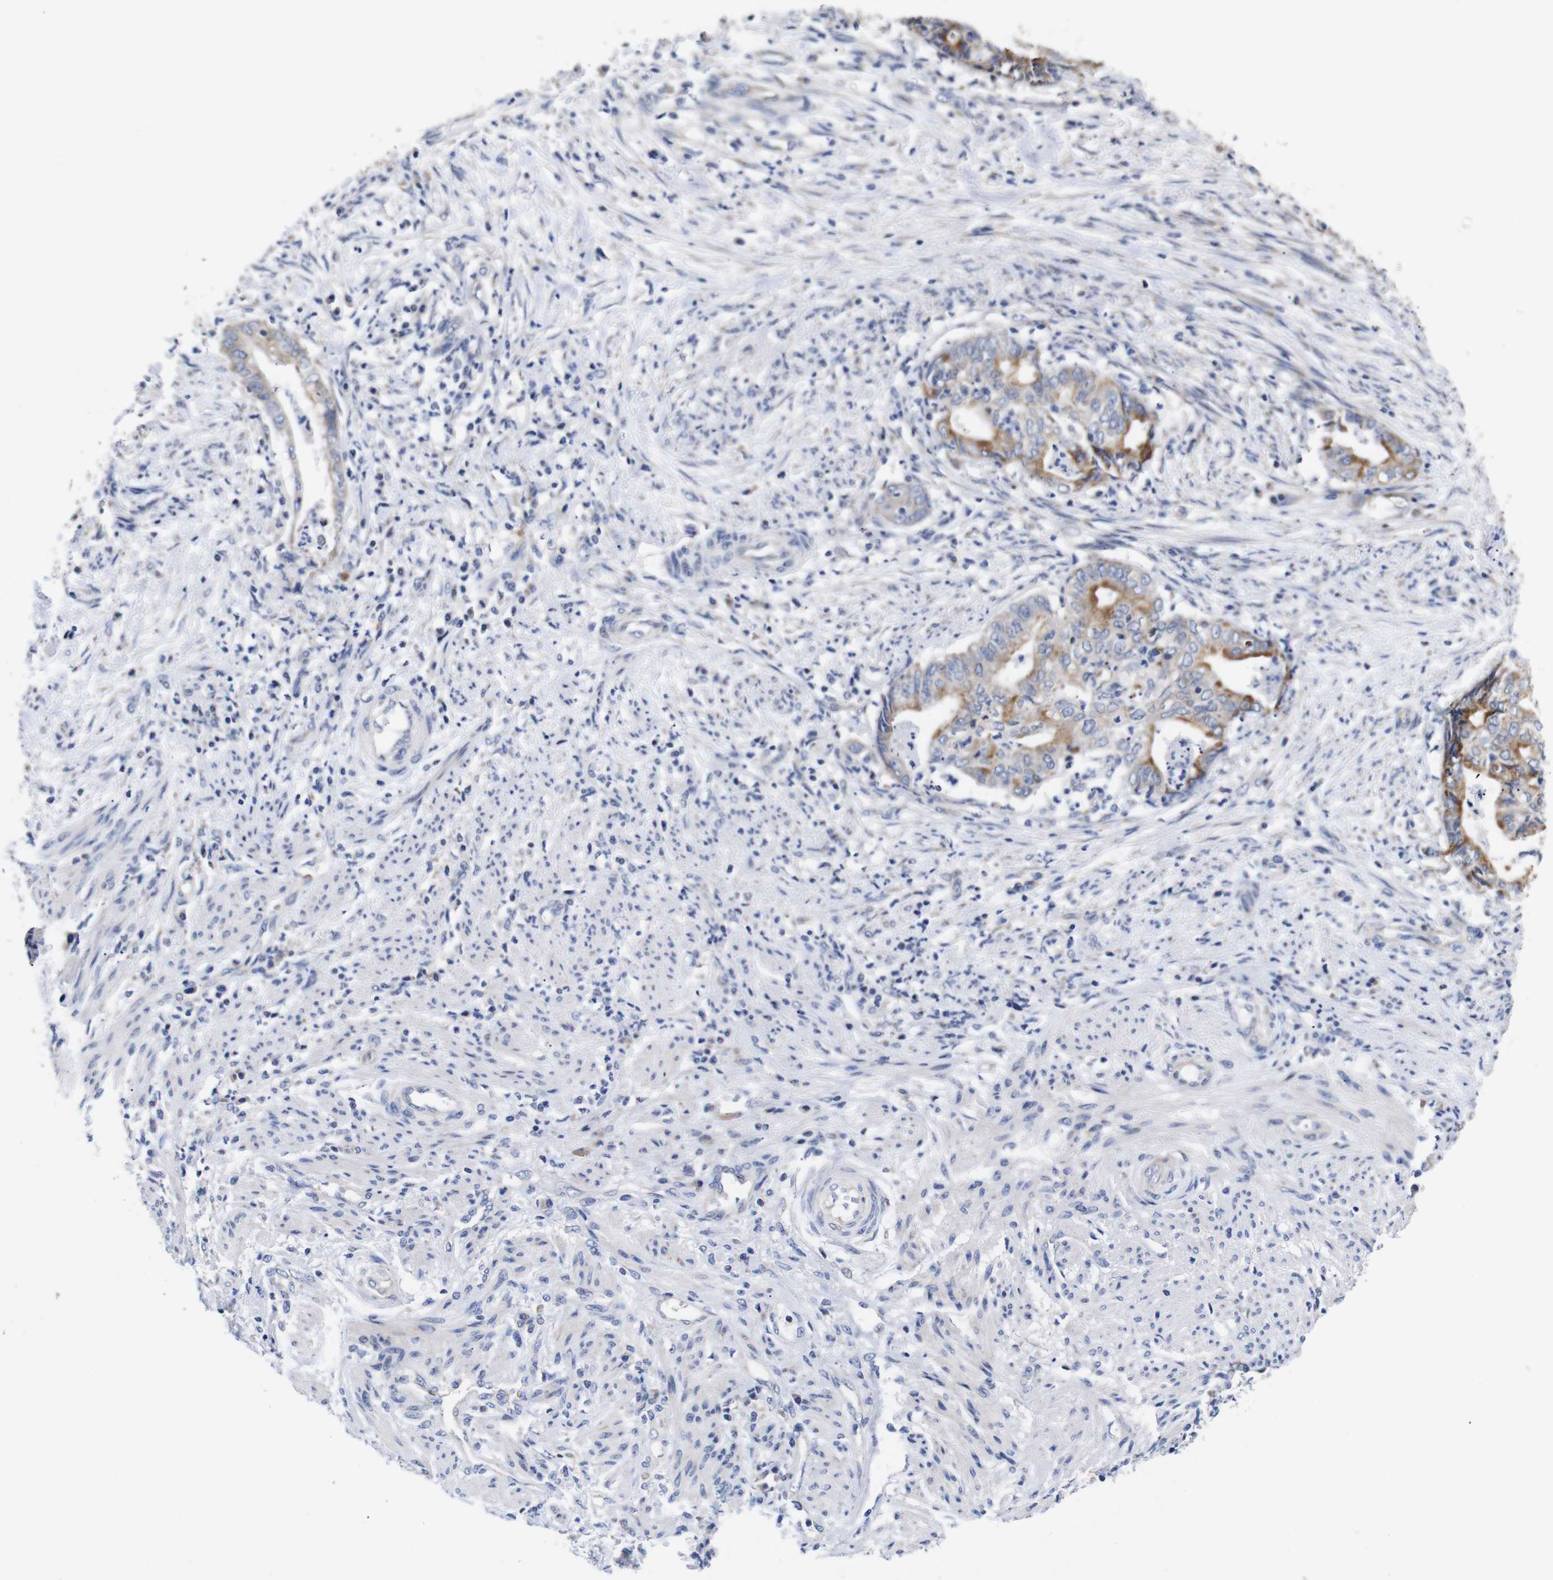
{"staining": {"intensity": "moderate", "quantity": ">75%", "location": "cytoplasmic/membranous"}, "tissue": "endometrial cancer", "cell_type": "Tumor cells", "image_type": "cancer", "snomed": [{"axis": "morphology", "description": "Necrosis, NOS"}, {"axis": "morphology", "description": "Adenocarcinoma, NOS"}, {"axis": "topography", "description": "Endometrium"}], "caption": "Approximately >75% of tumor cells in human endometrial cancer (adenocarcinoma) display moderate cytoplasmic/membranous protein expression as visualized by brown immunohistochemical staining.", "gene": "OPN3", "patient": {"sex": "female", "age": 79}}